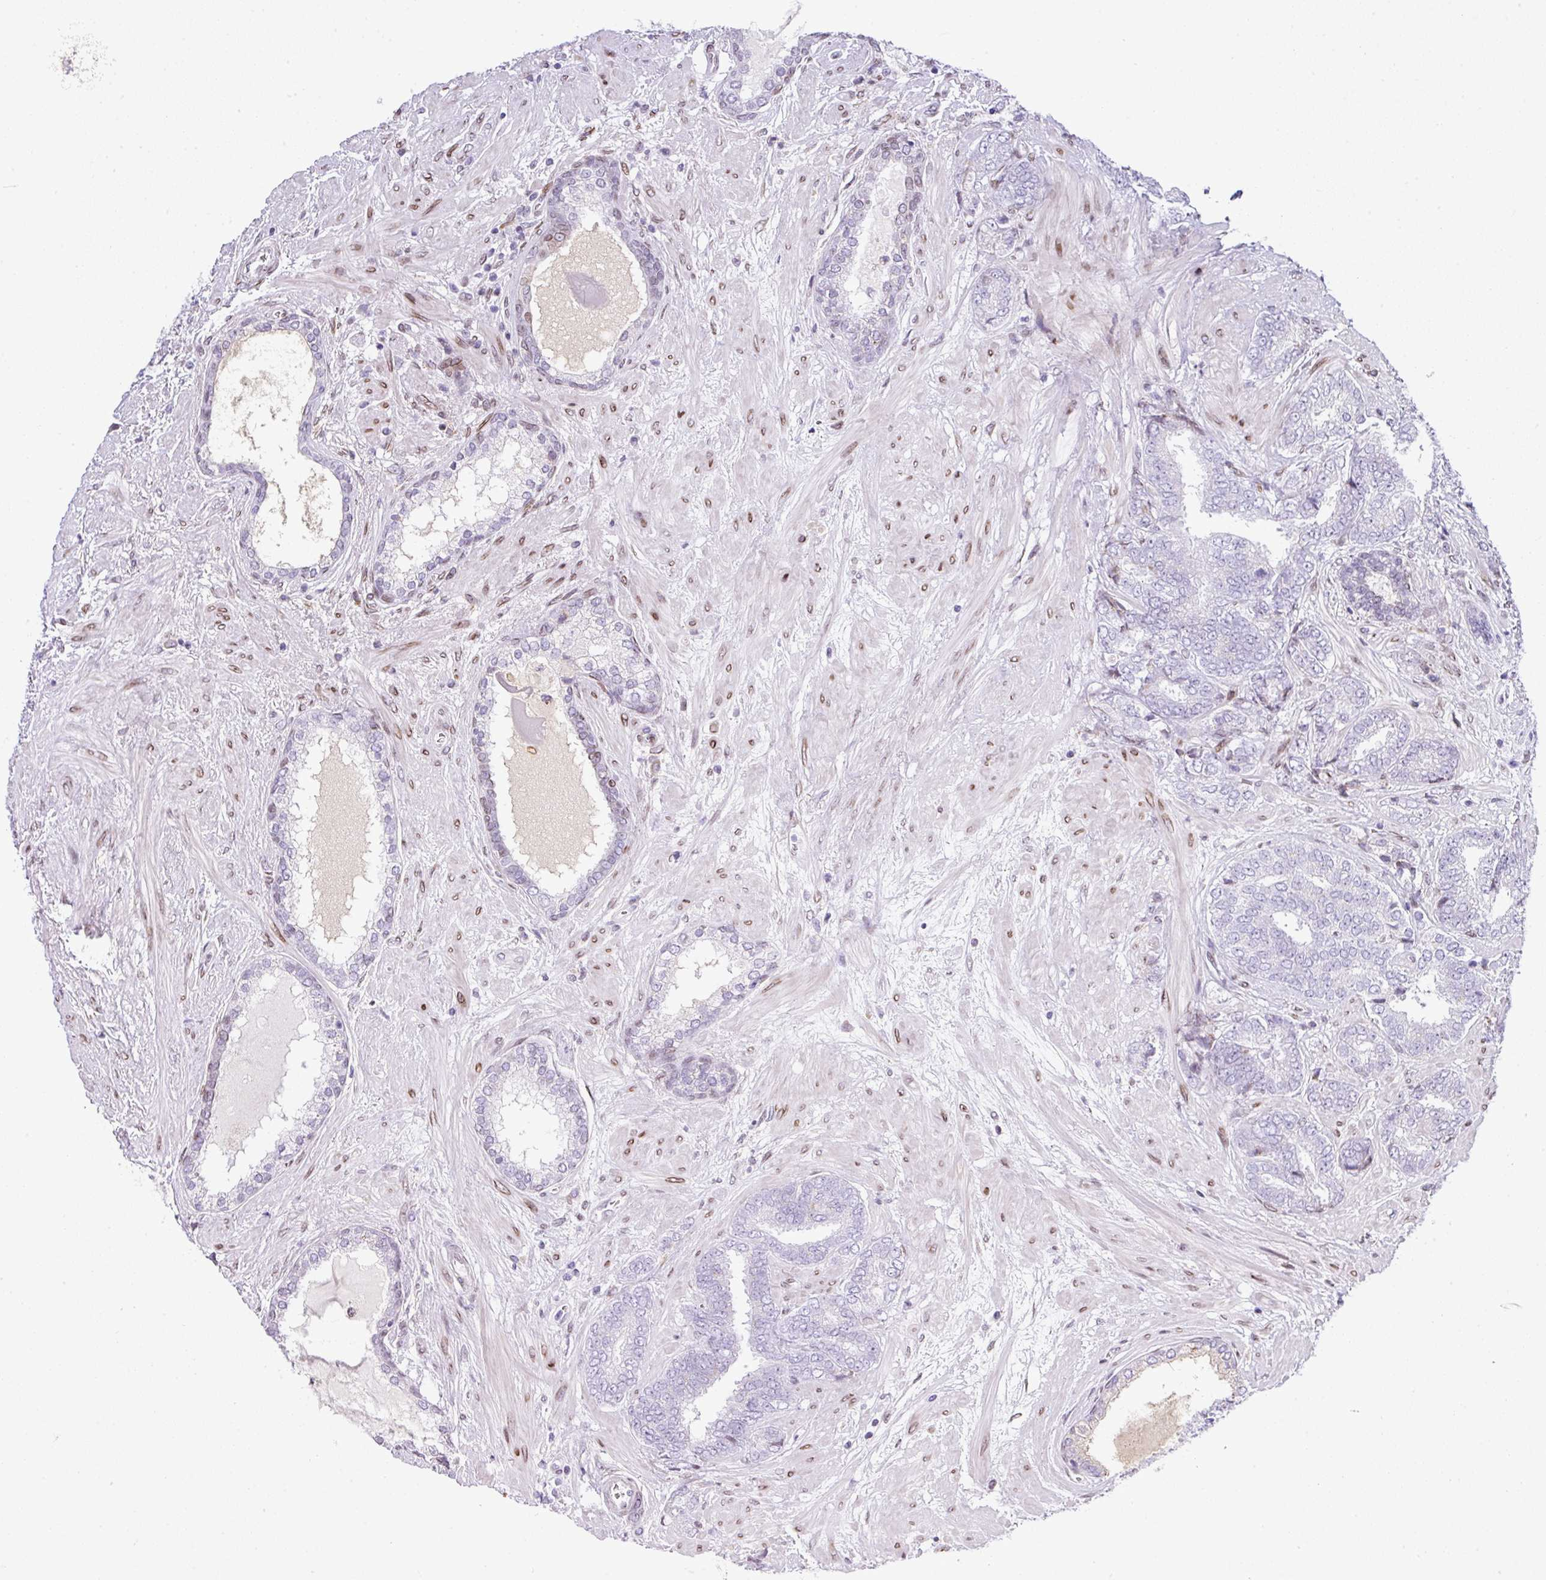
{"staining": {"intensity": "negative", "quantity": "none", "location": "none"}, "tissue": "prostate cancer", "cell_type": "Tumor cells", "image_type": "cancer", "snomed": [{"axis": "morphology", "description": "Adenocarcinoma, High grade"}, {"axis": "topography", "description": "Prostate"}], "caption": "Image shows no significant protein staining in tumor cells of prostate cancer (high-grade adenocarcinoma).", "gene": "PLK1", "patient": {"sex": "male", "age": 72}}